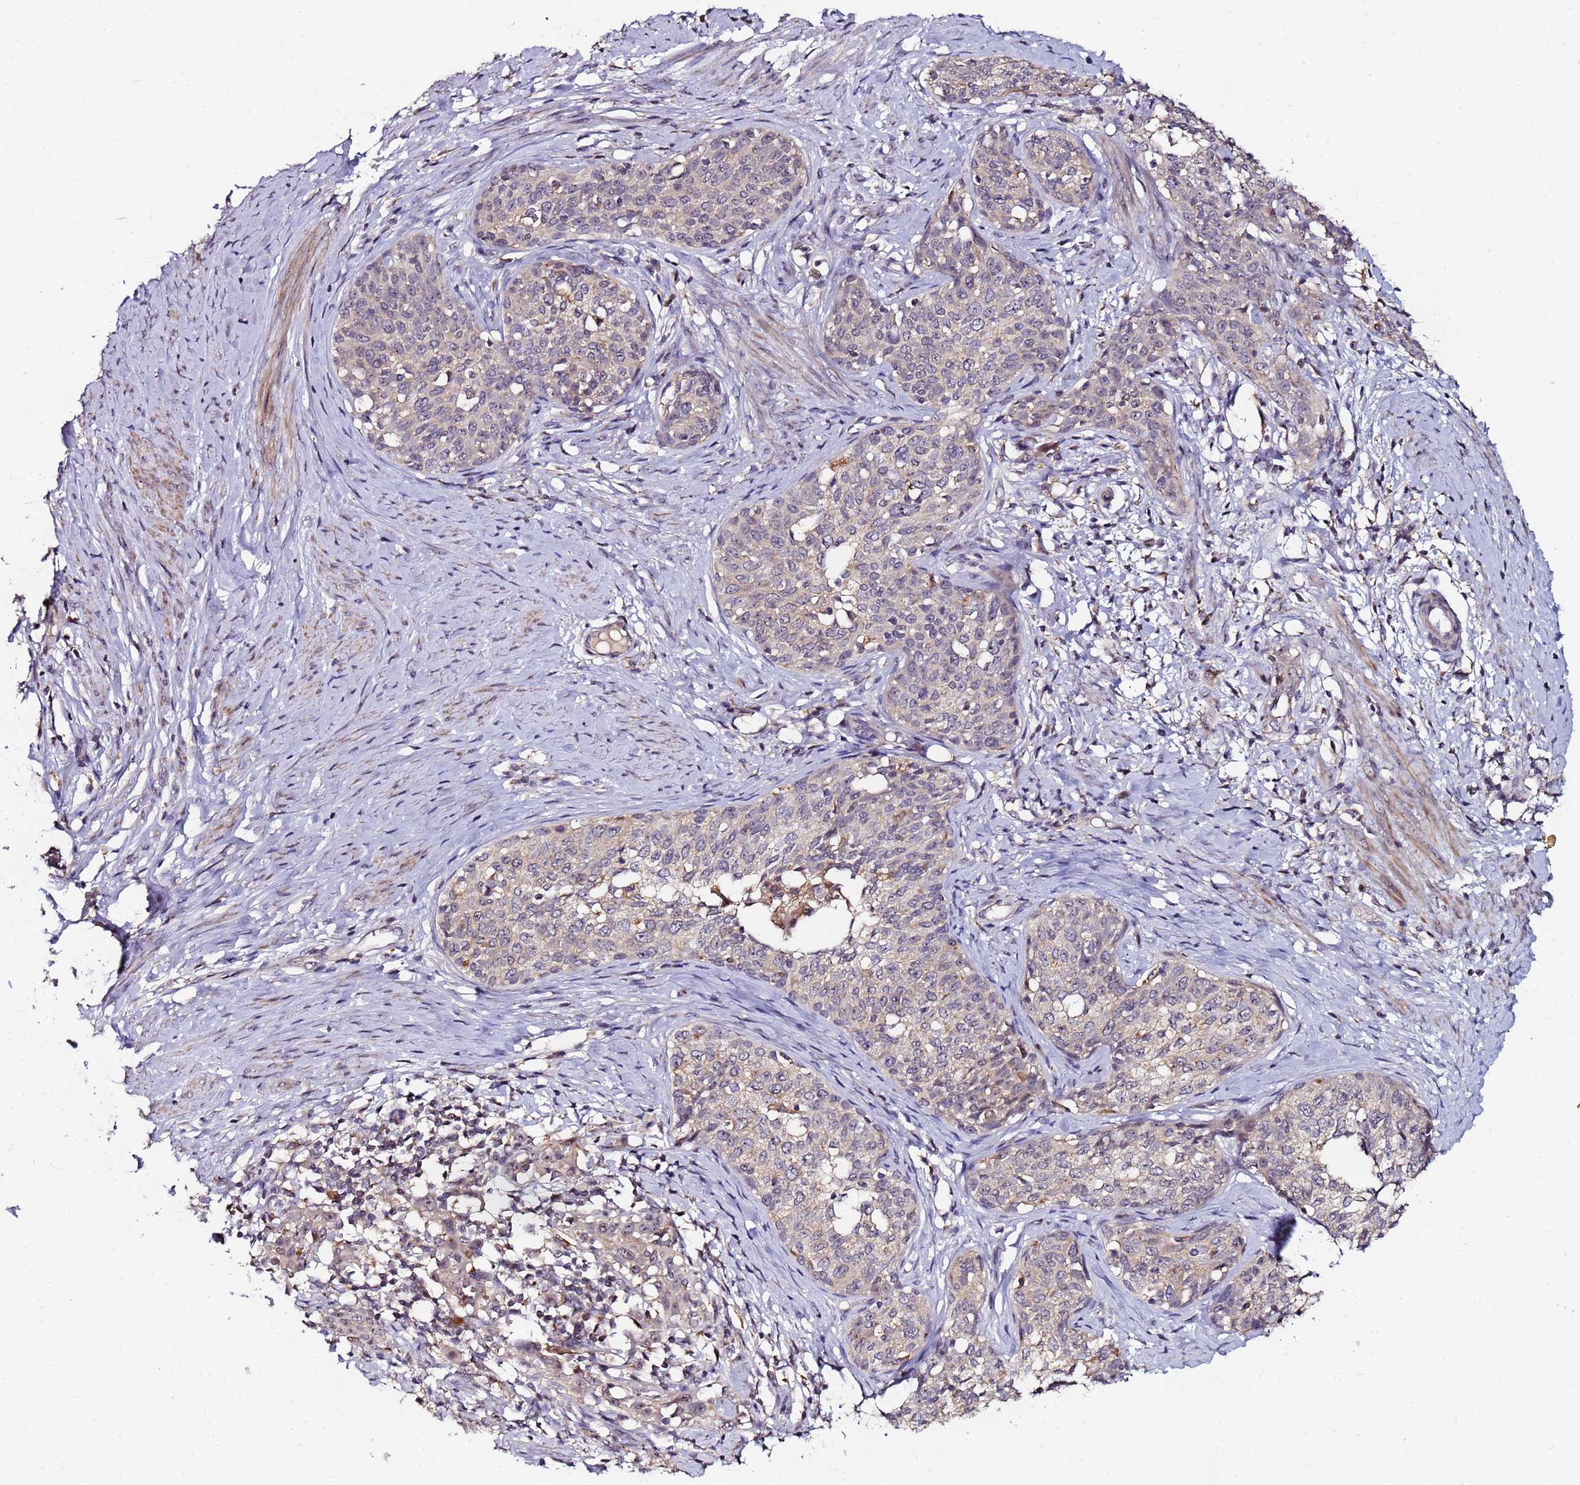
{"staining": {"intensity": "weak", "quantity": "<25%", "location": "cytoplasmic/membranous"}, "tissue": "cervical cancer", "cell_type": "Tumor cells", "image_type": "cancer", "snomed": [{"axis": "morphology", "description": "Squamous cell carcinoma, NOS"}, {"axis": "morphology", "description": "Adenocarcinoma, NOS"}, {"axis": "topography", "description": "Cervix"}], "caption": "High power microscopy image of an immunohistochemistry (IHC) image of squamous cell carcinoma (cervical), revealing no significant positivity in tumor cells. (Immunohistochemistry (ihc), brightfield microscopy, high magnification).", "gene": "KRI1", "patient": {"sex": "female", "age": 52}}